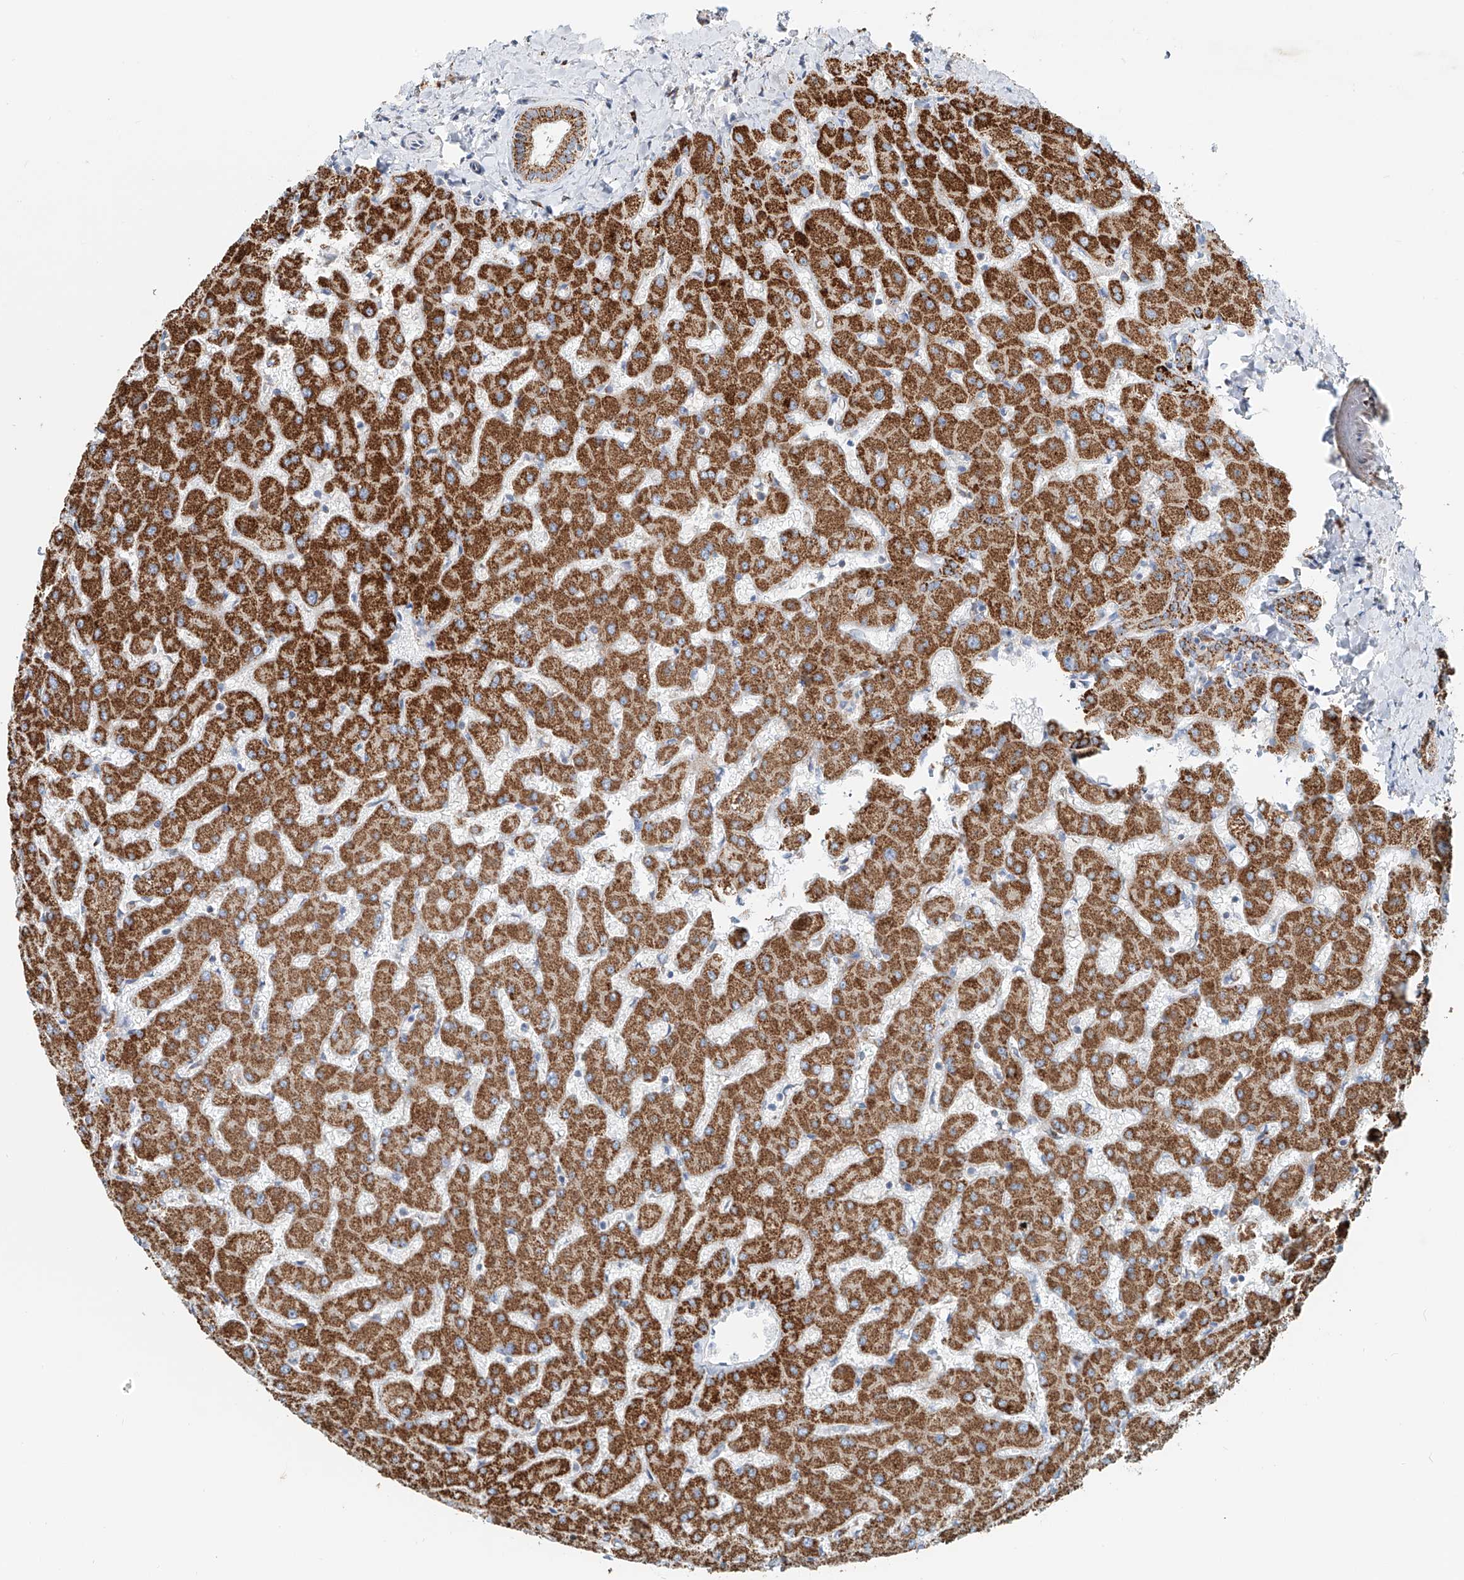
{"staining": {"intensity": "moderate", "quantity": ">75%", "location": "cytoplasmic/membranous"}, "tissue": "liver", "cell_type": "Cholangiocytes", "image_type": "normal", "snomed": [{"axis": "morphology", "description": "Normal tissue, NOS"}, {"axis": "topography", "description": "Liver"}], "caption": "This is an image of immunohistochemistry staining of benign liver, which shows moderate positivity in the cytoplasmic/membranous of cholangiocytes.", "gene": "CARD10", "patient": {"sex": "female", "age": 63}}